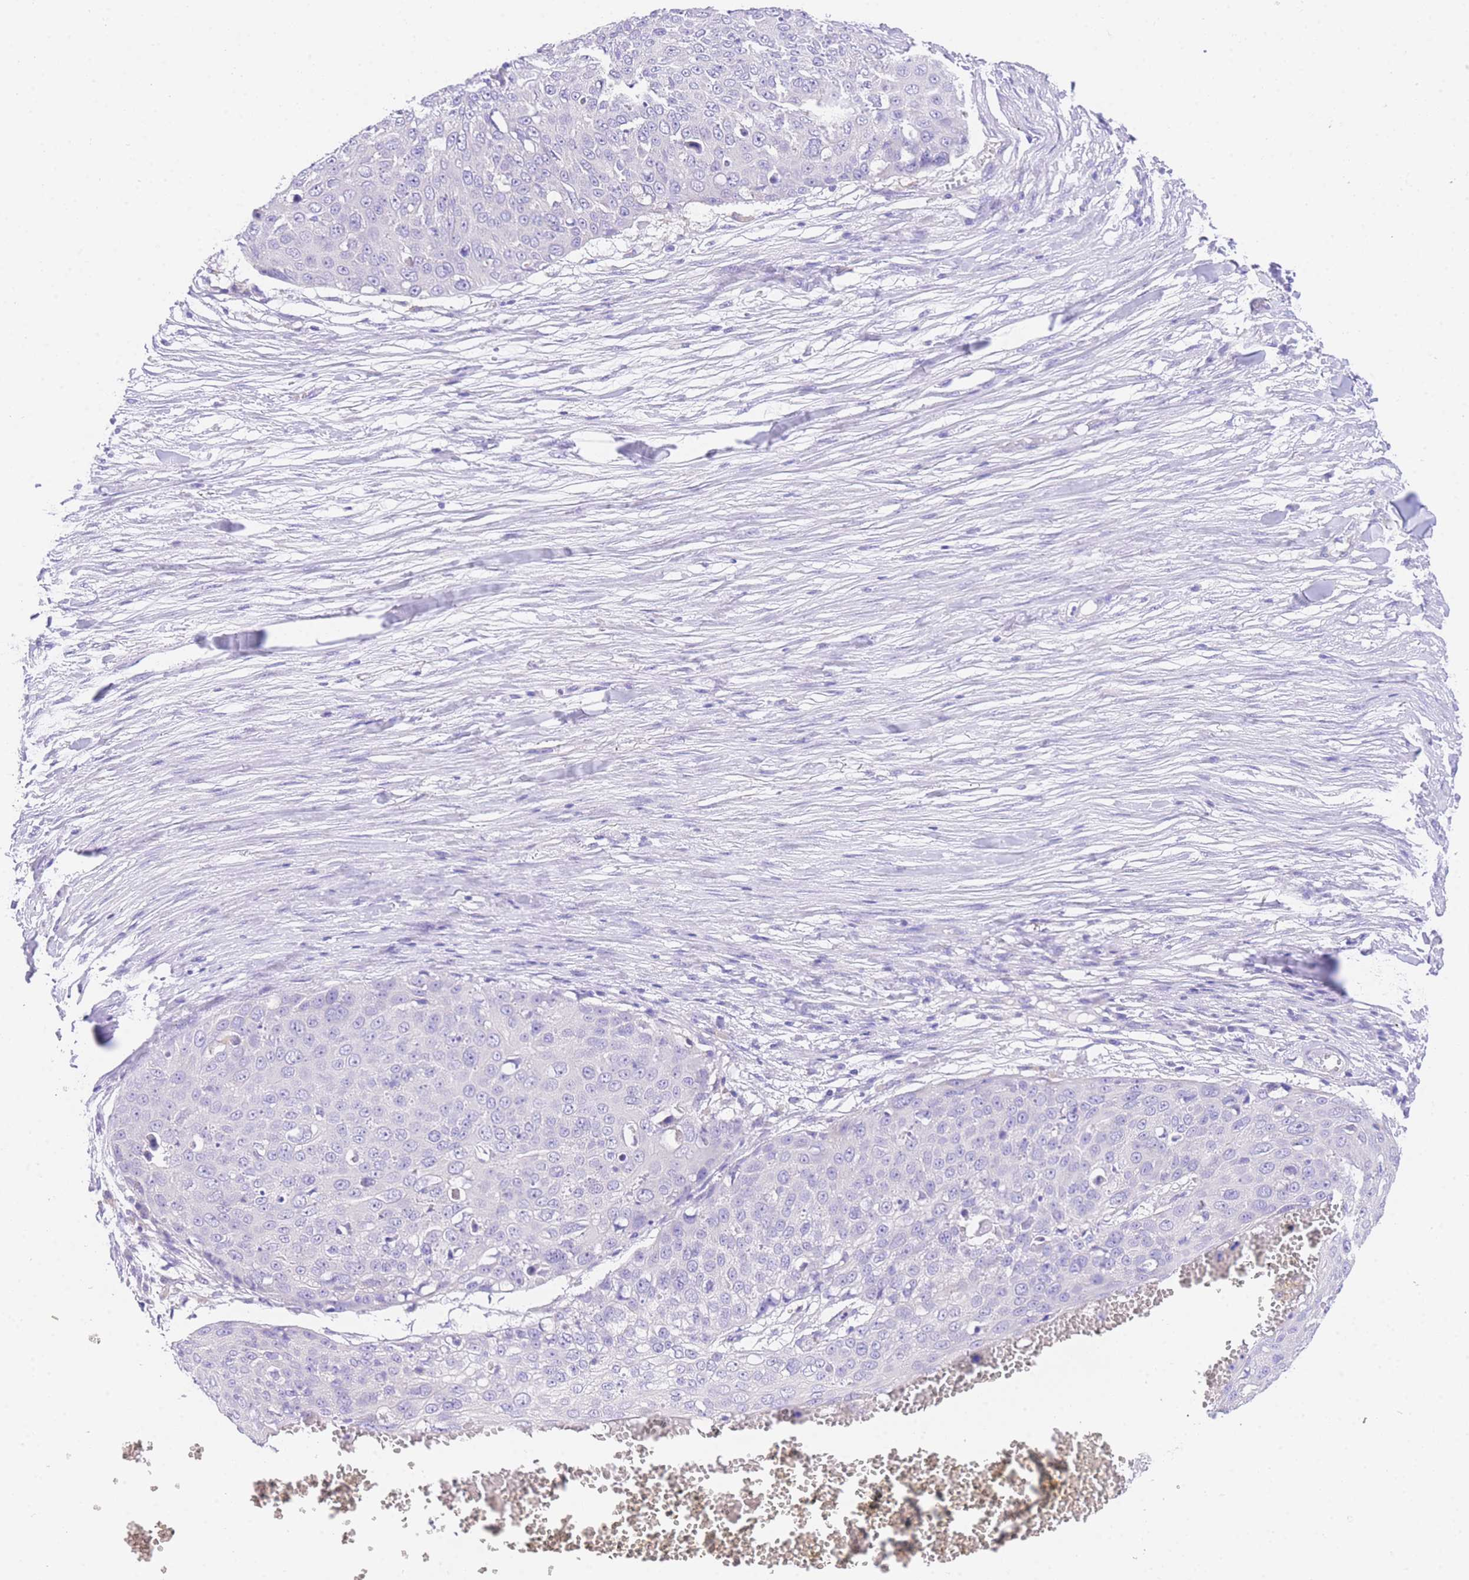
{"staining": {"intensity": "negative", "quantity": "none", "location": "none"}, "tissue": "skin cancer", "cell_type": "Tumor cells", "image_type": "cancer", "snomed": [{"axis": "morphology", "description": "Squamous cell carcinoma, NOS"}, {"axis": "topography", "description": "Skin"}], "caption": "Tumor cells are negative for brown protein staining in skin cancer.", "gene": "EPN2", "patient": {"sex": "male", "age": 71}}